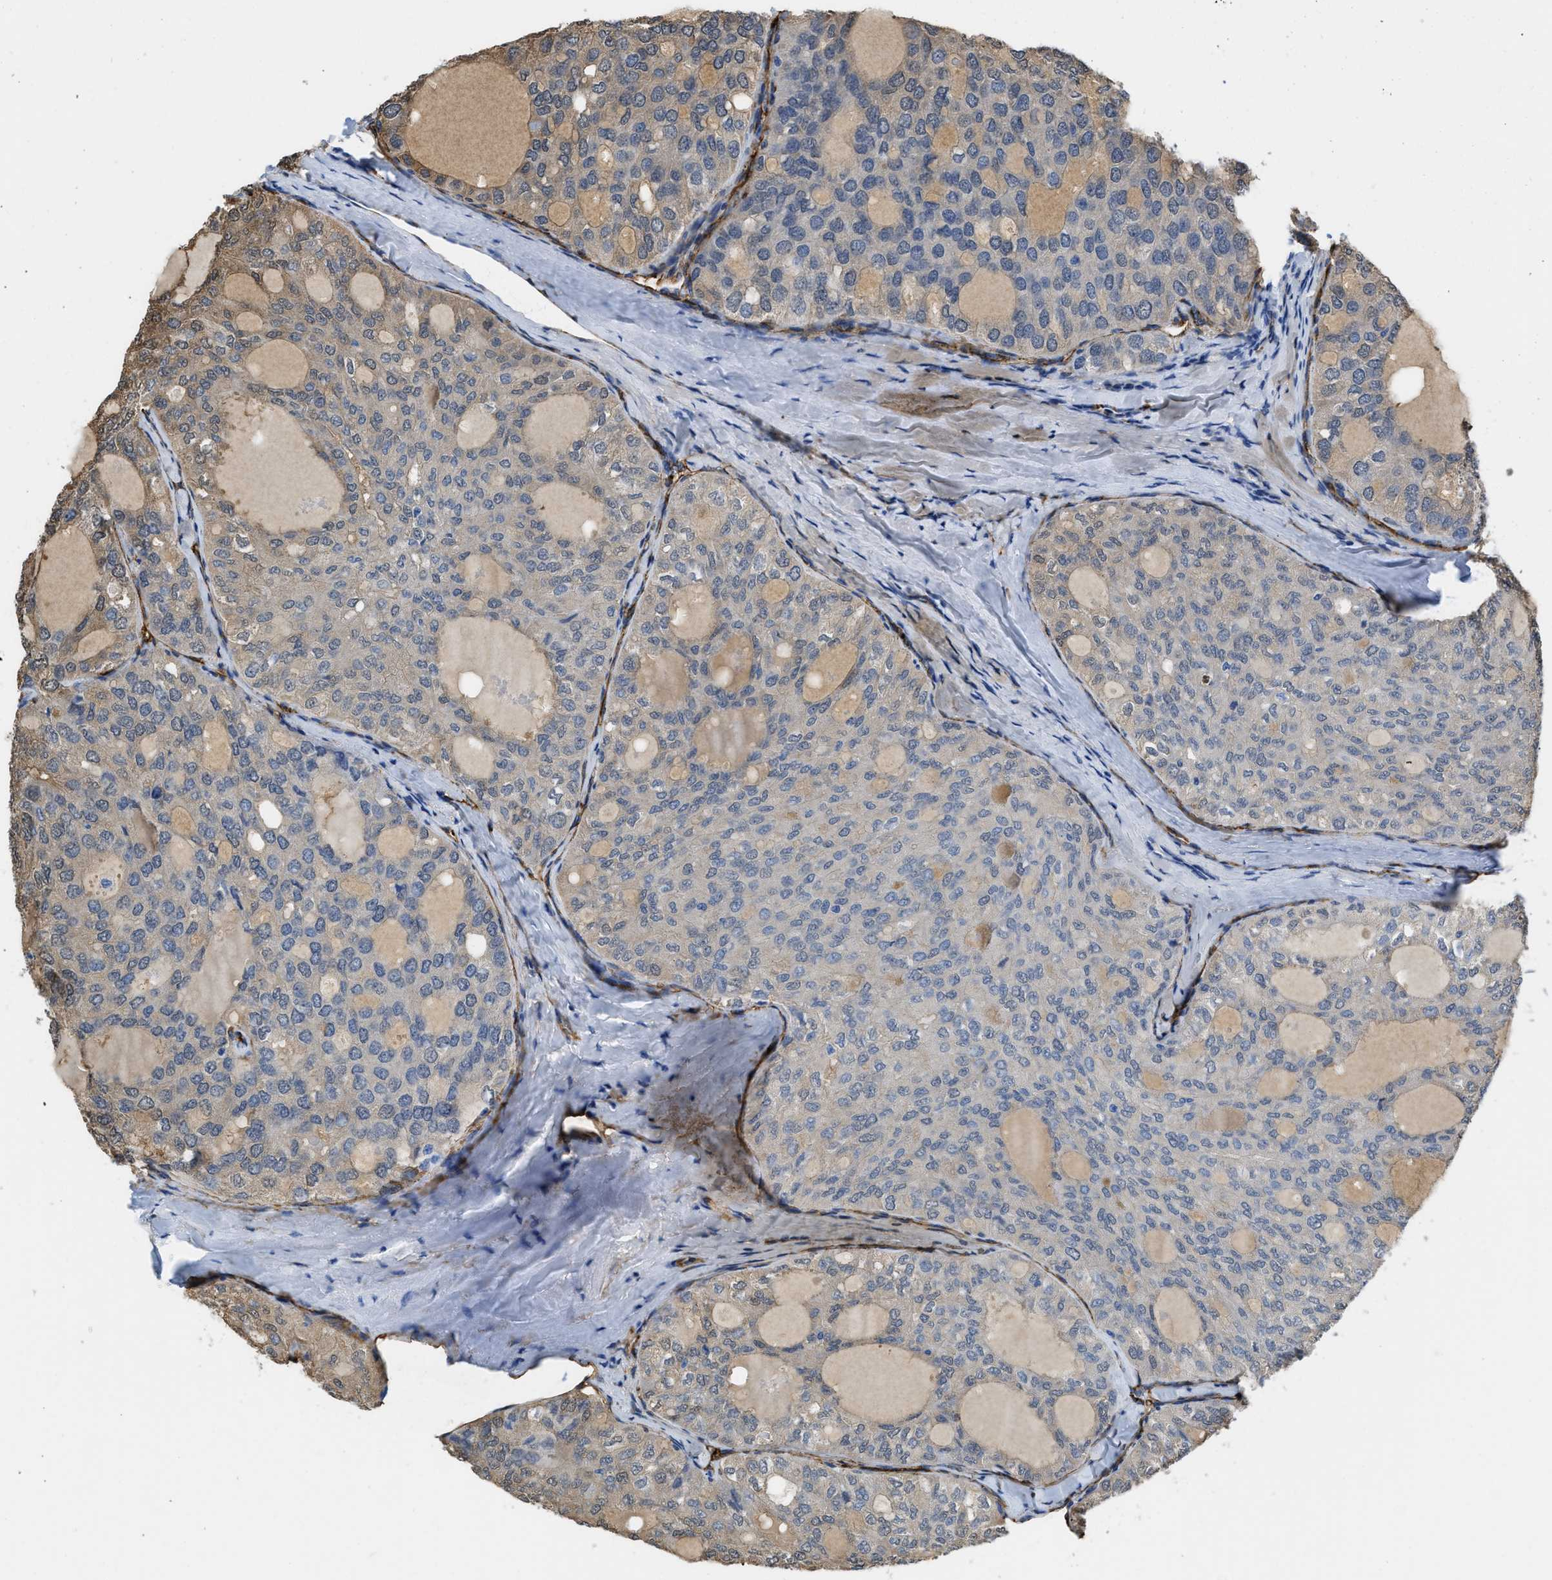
{"staining": {"intensity": "weak", "quantity": "<25%", "location": "cytoplasmic/membranous"}, "tissue": "thyroid cancer", "cell_type": "Tumor cells", "image_type": "cancer", "snomed": [{"axis": "morphology", "description": "Follicular adenoma carcinoma, NOS"}, {"axis": "topography", "description": "Thyroid gland"}], "caption": "Protein analysis of thyroid follicular adenoma carcinoma displays no significant positivity in tumor cells.", "gene": "SPEG", "patient": {"sex": "male", "age": 75}}